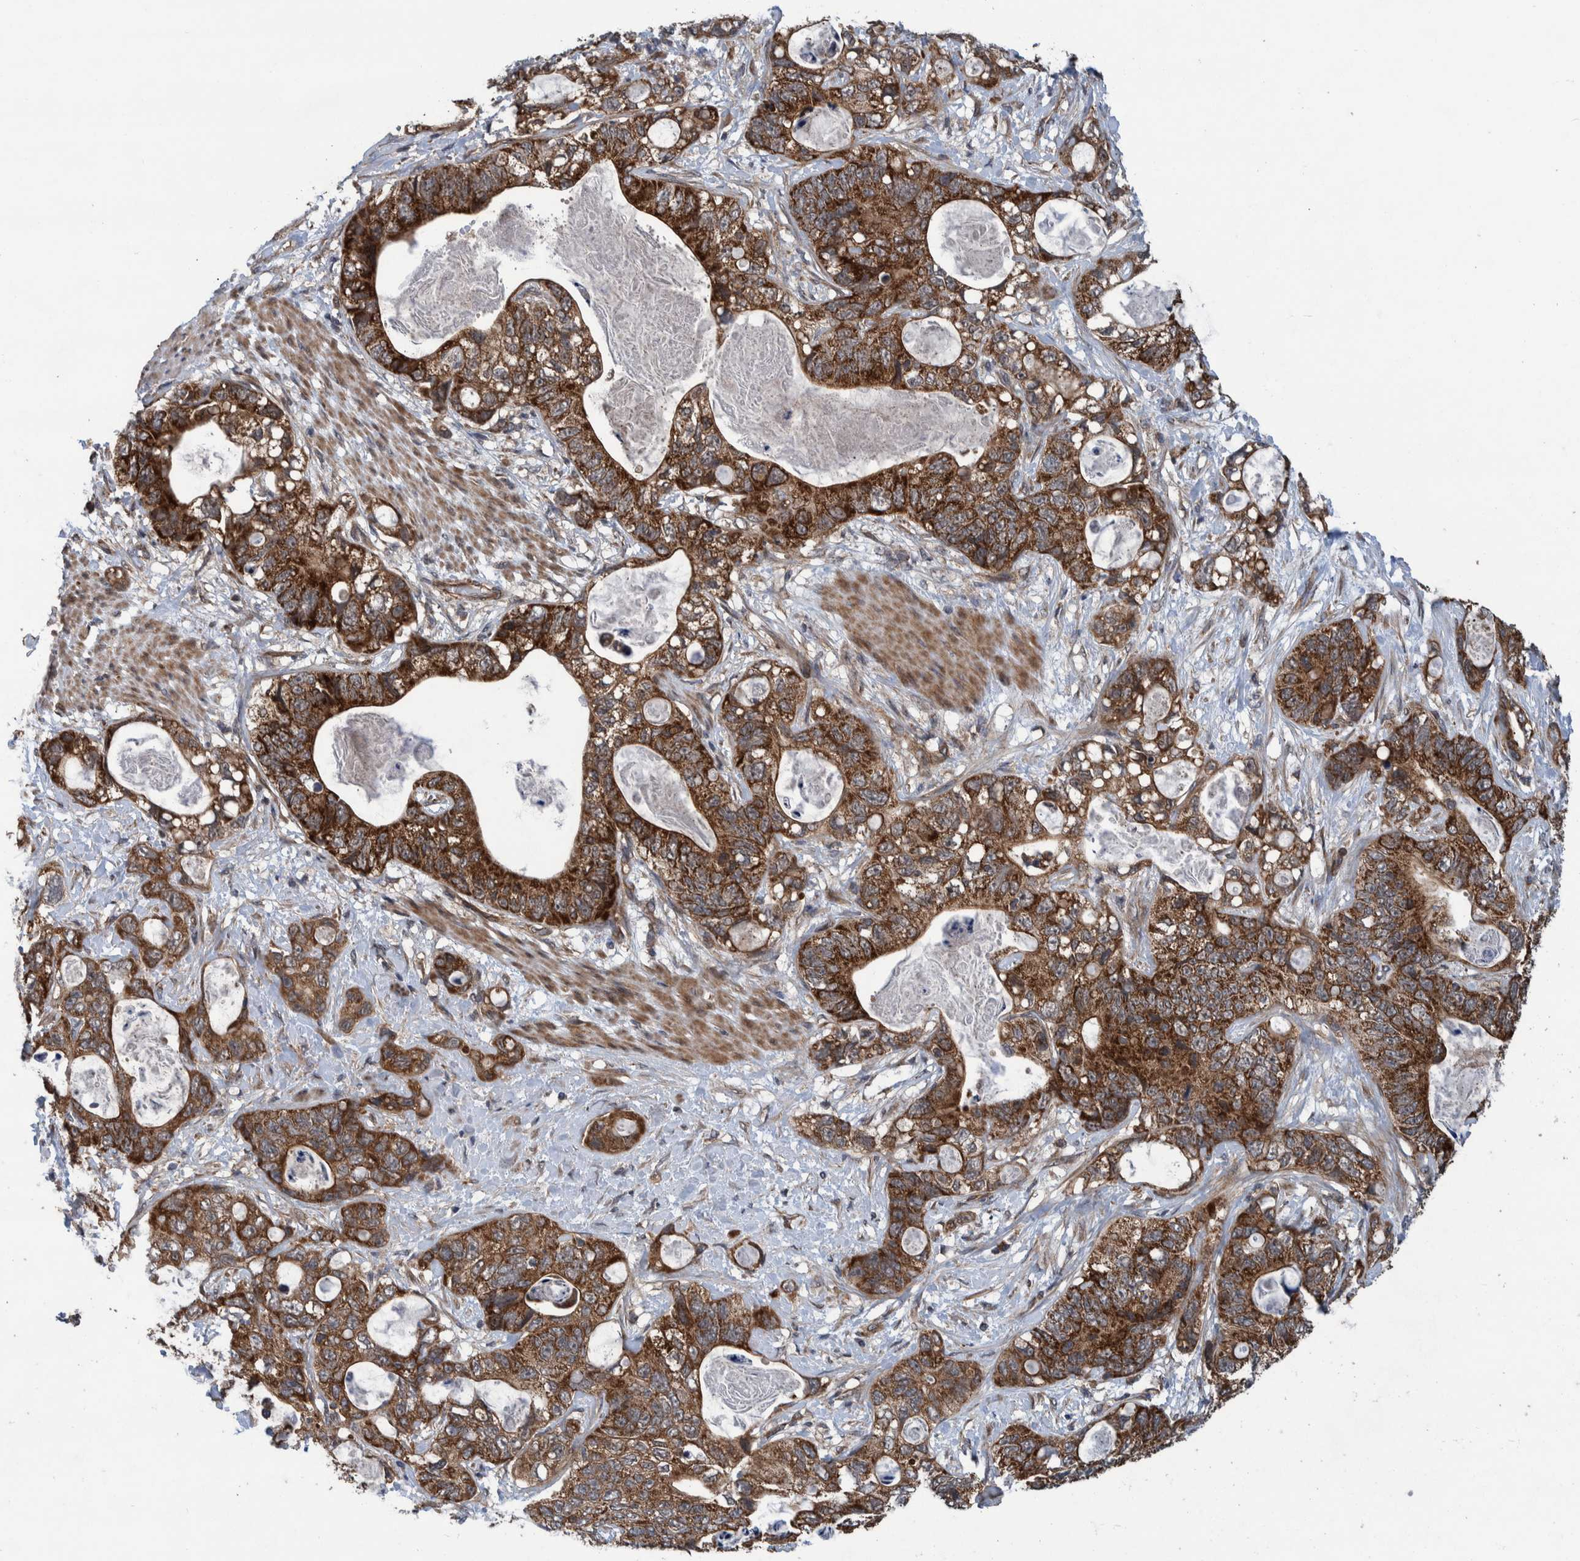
{"staining": {"intensity": "strong", "quantity": ">75%", "location": "cytoplasmic/membranous"}, "tissue": "stomach cancer", "cell_type": "Tumor cells", "image_type": "cancer", "snomed": [{"axis": "morphology", "description": "Normal tissue, NOS"}, {"axis": "morphology", "description": "Adenocarcinoma, NOS"}, {"axis": "topography", "description": "Stomach"}], "caption": "Stomach adenocarcinoma stained with a brown dye reveals strong cytoplasmic/membranous positive positivity in approximately >75% of tumor cells.", "gene": "MRPS7", "patient": {"sex": "female", "age": 89}}